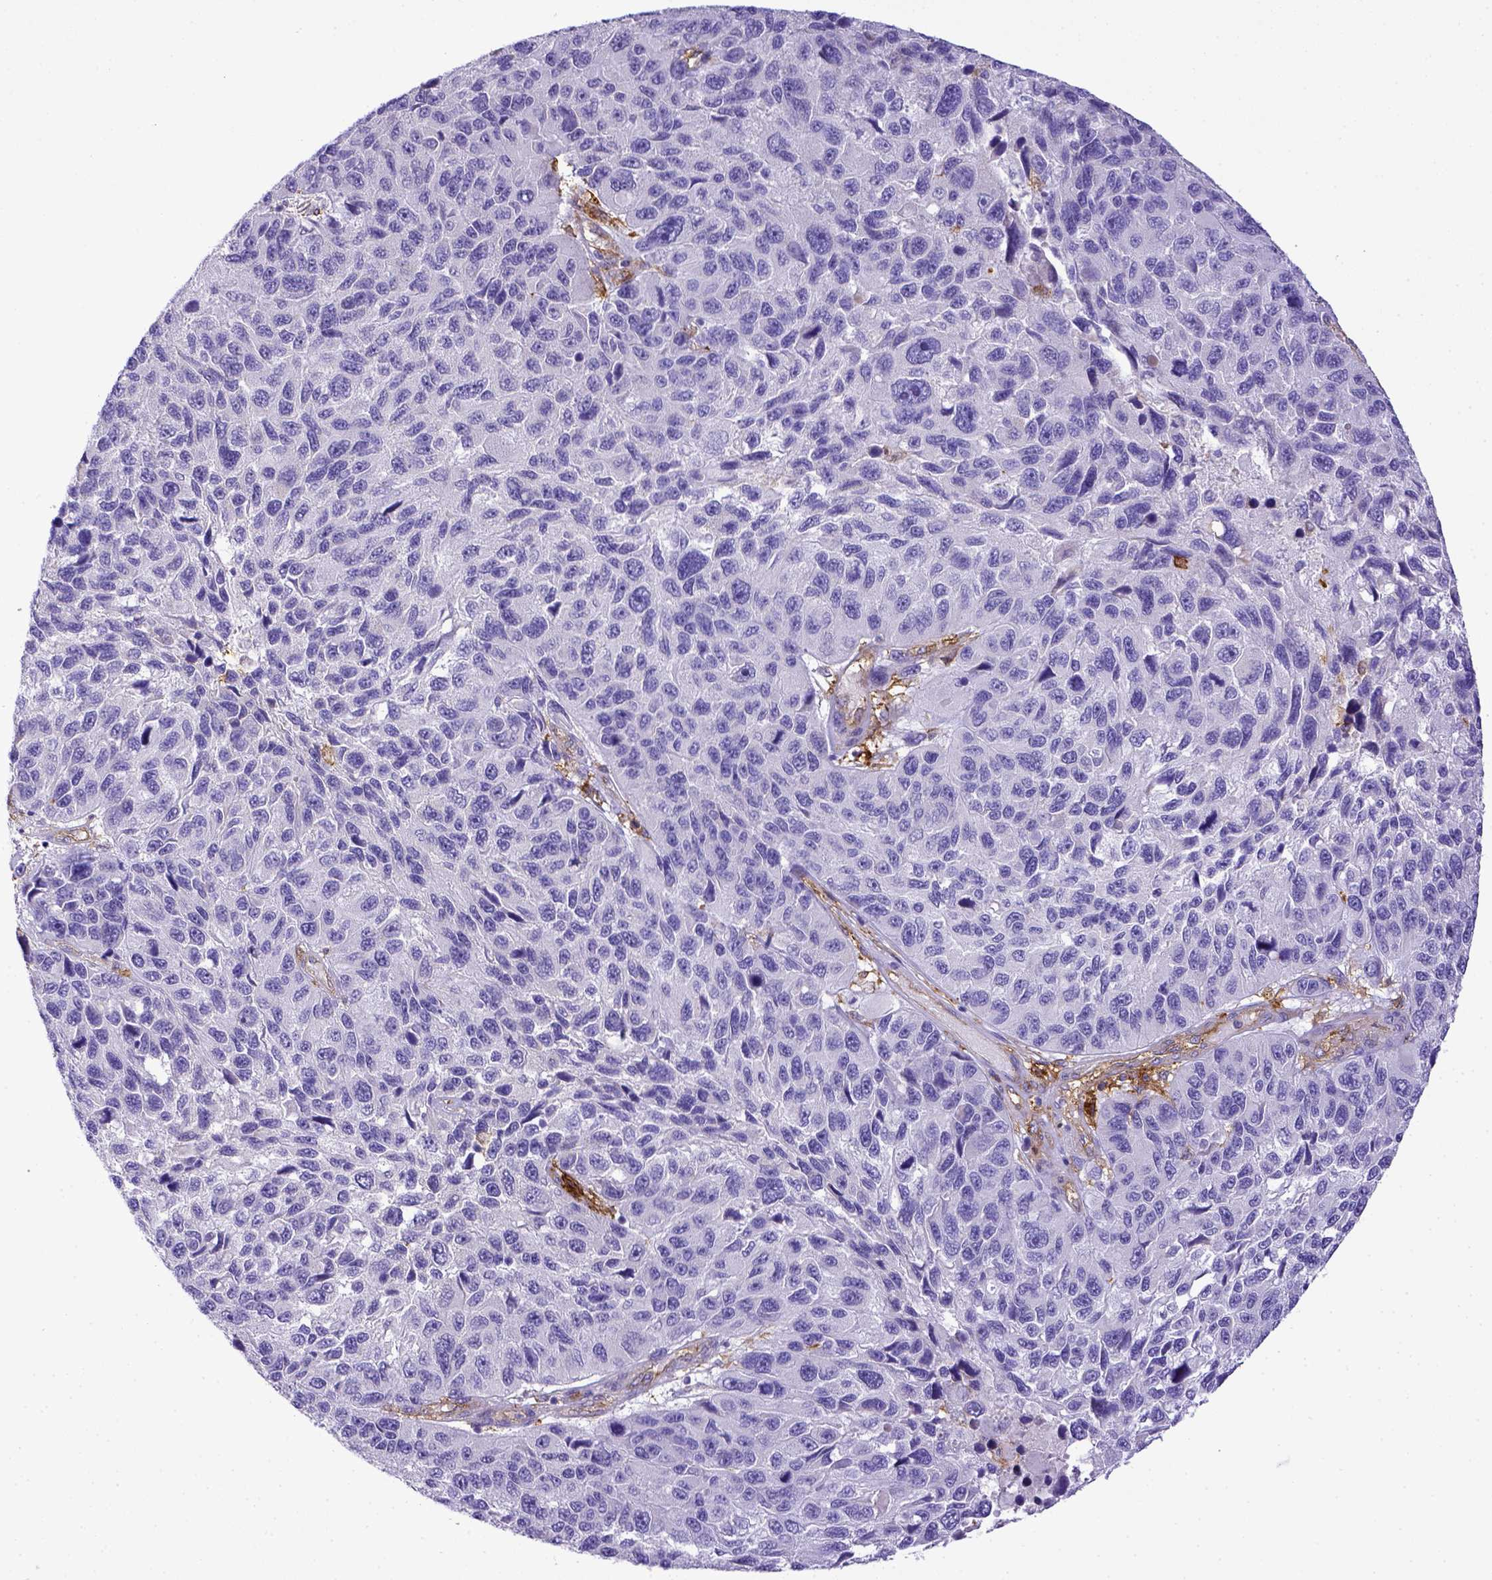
{"staining": {"intensity": "negative", "quantity": "none", "location": "none"}, "tissue": "melanoma", "cell_type": "Tumor cells", "image_type": "cancer", "snomed": [{"axis": "morphology", "description": "Malignant melanoma, NOS"}, {"axis": "topography", "description": "Skin"}], "caption": "The image demonstrates no staining of tumor cells in malignant melanoma.", "gene": "CD40", "patient": {"sex": "male", "age": 53}}